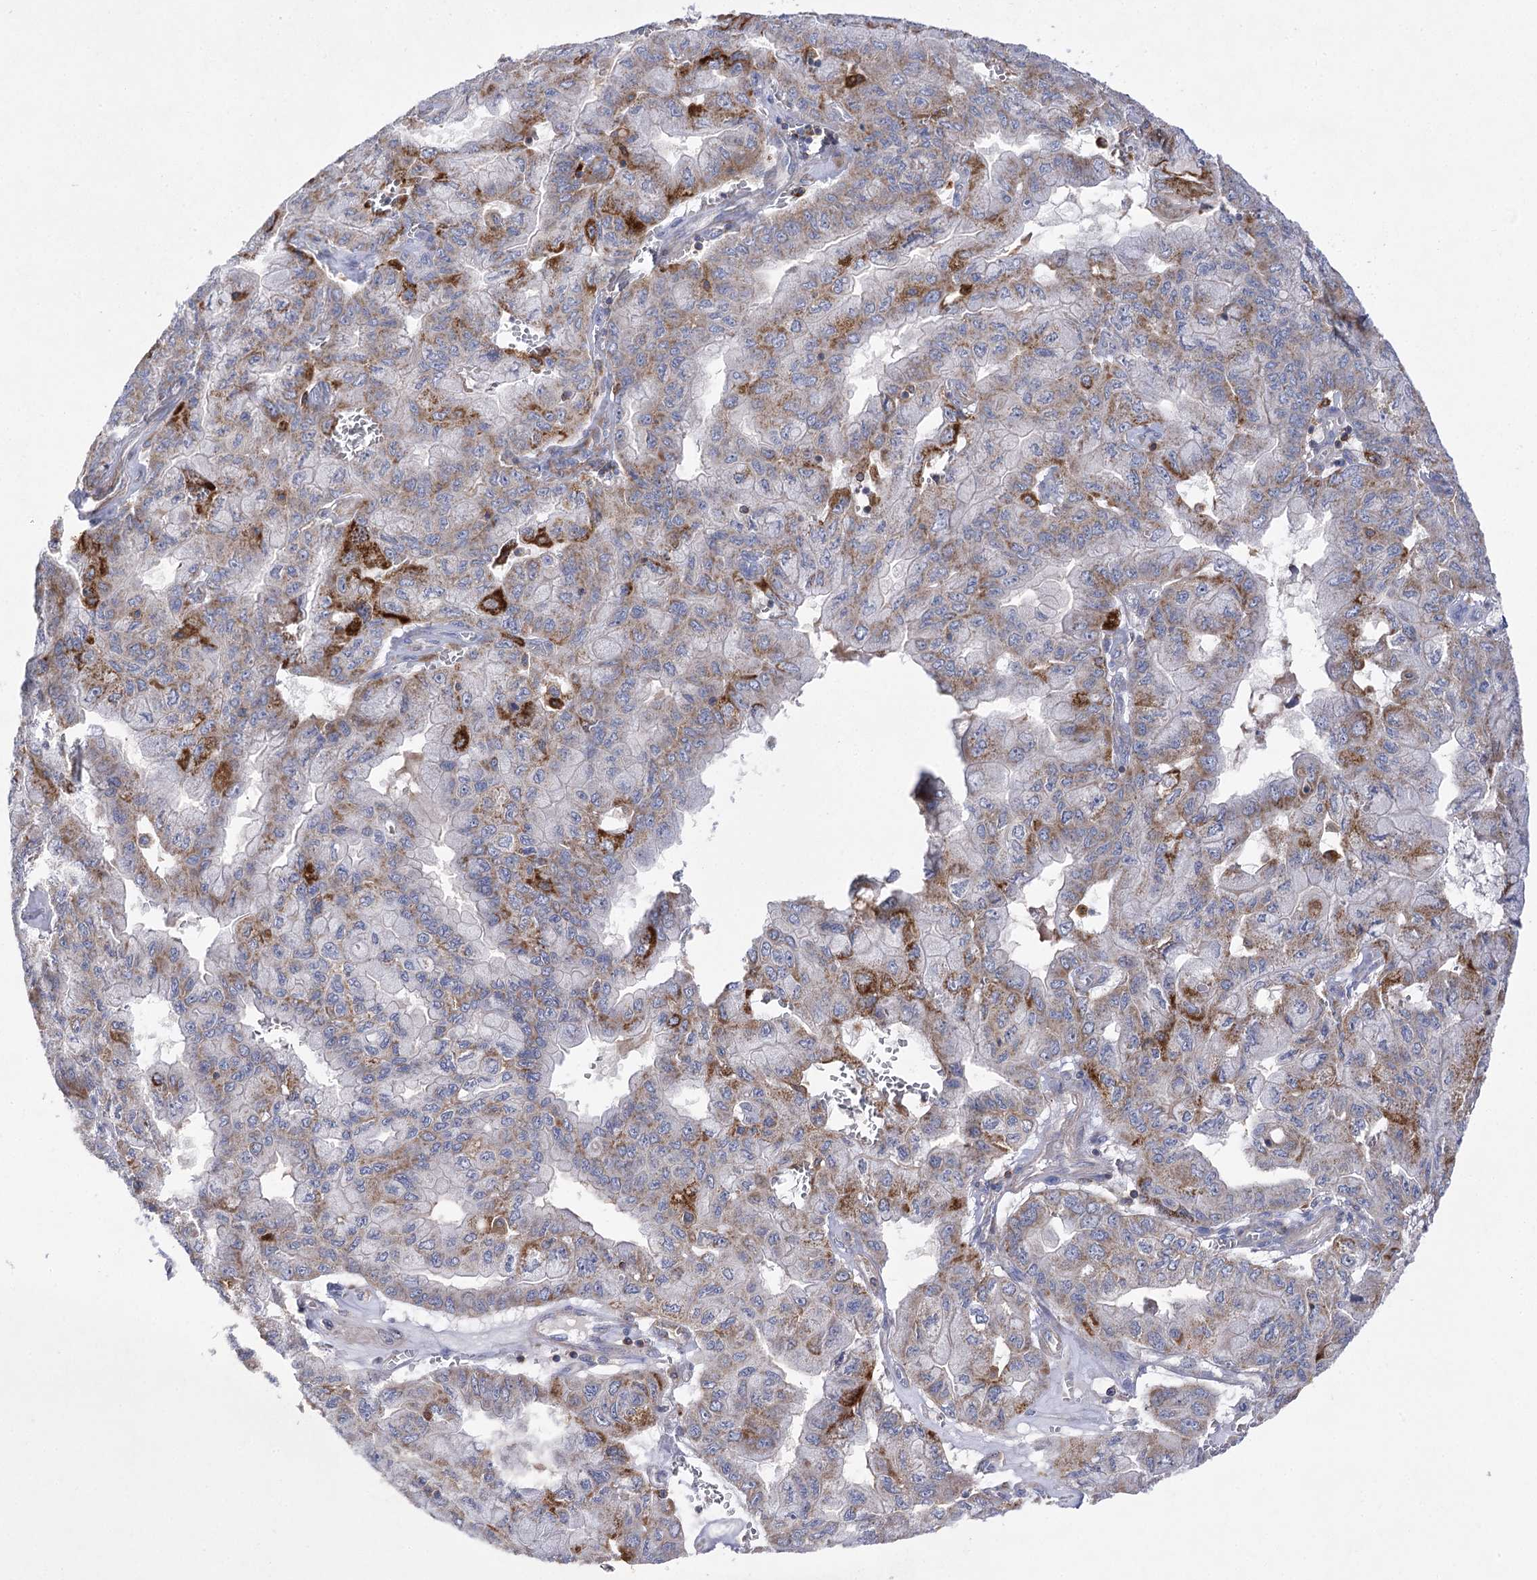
{"staining": {"intensity": "moderate", "quantity": ">75%", "location": "cytoplasmic/membranous"}, "tissue": "pancreatic cancer", "cell_type": "Tumor cells", "image_type": "cancer", "snomed": [{"axis": "morphology", "description": "Adenocarcinoma, NOS"}, {"axis": "topography", "description": "Pancreas"}], "caption": "Pancreatic adenocarcinoma stained with DAB (3,3'-diaminobenzidine) IHC demonstrates medium levels of moderate cytoplasmic/membranous positivity in approximately >75% of tumor cells.", "gene": "COX15", "patient": {"sex": "male", "age": 51}}